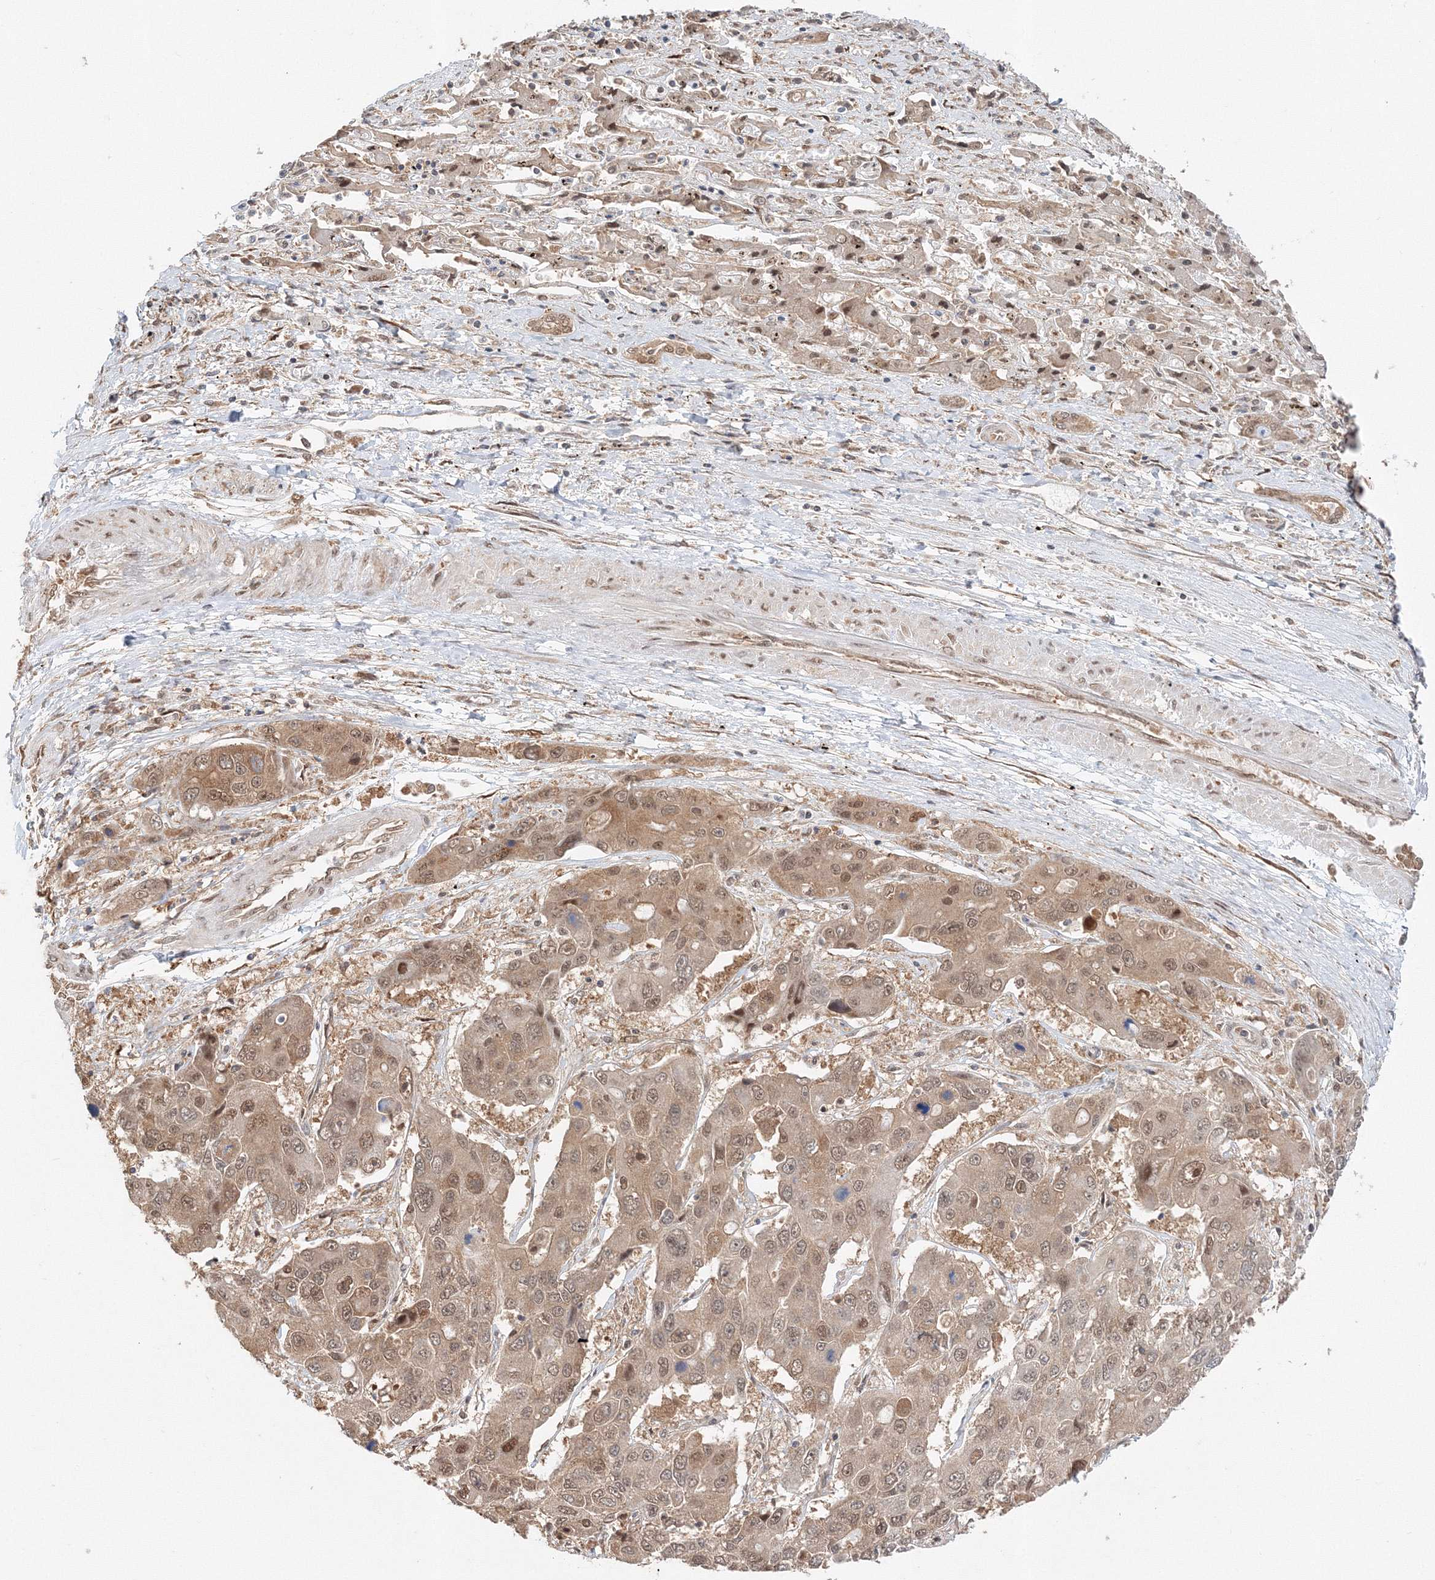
{"staining": {"intensity": "weak", "quantity": ">75%", "location": "cytoplasmic/membranous,nuclear"}, "tissue": "liver cancer", "cell_type": "Tumor cells", "image_type": "cancer", "snomed": [{"axis": "morphology", "description": "Cholangiocarcinoma"}, {"axis": "topography", "description": "Liver"}], "caption": "Liver cancer (cholangiocarcinoma) was stained to show a protein in brown. There is low levels of weak cytoplasmic/membranous and nuclear expression in approximately >75% of tumor cells.", "gene": "PSMD6", "patient": {"sex": "male", "age": 67}}